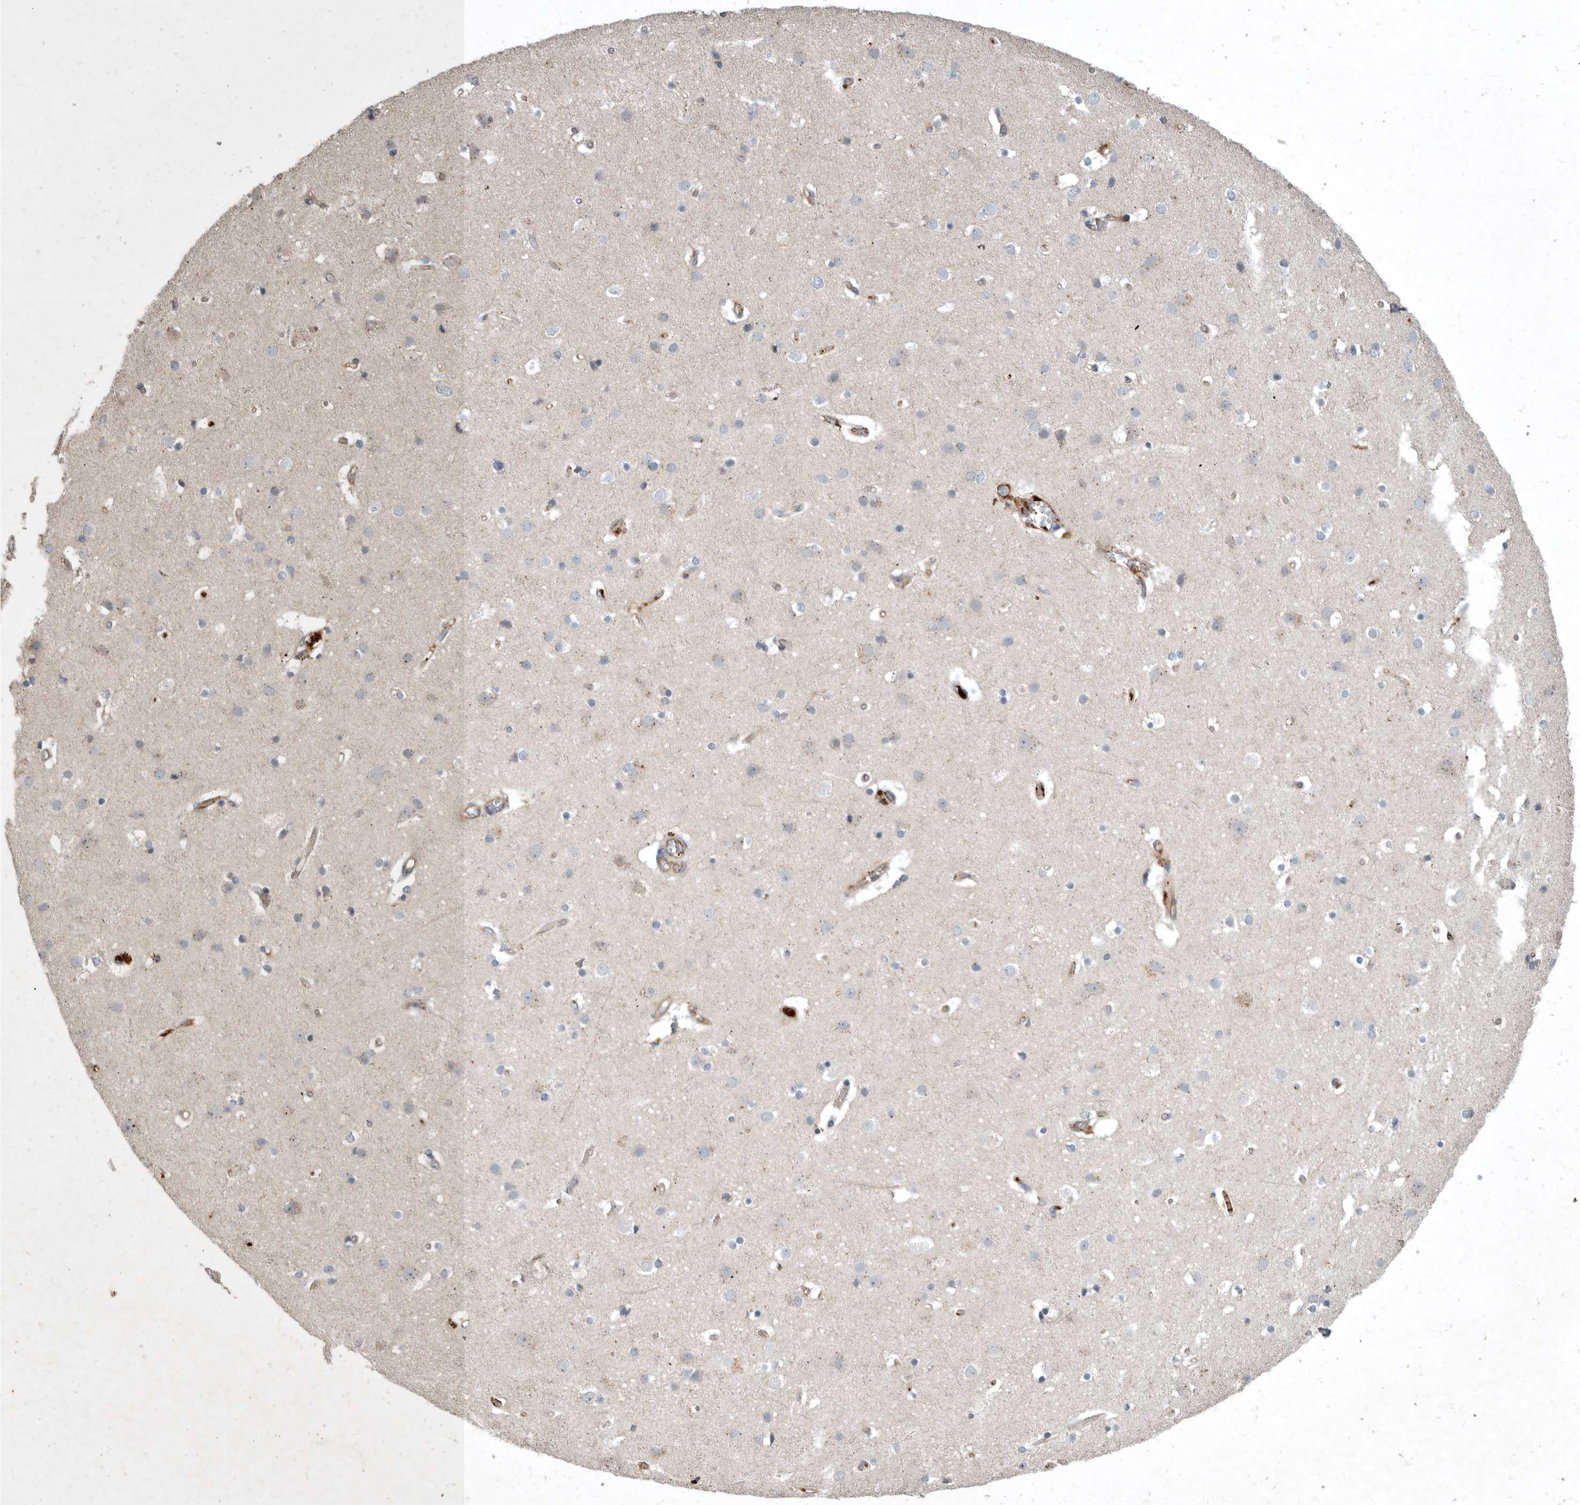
{"staining": {"intensity": "negative", "quantity": "none", "location": "none"}, "tissue": "cerebral cortex", "cell_type": "Endothelial cells", "image_type": "normal", "snomed": [{"axis": "morphology", "description": "Normal tissue, NOS"}, {"axis": "topography", "description": "Cerebral cortex"}], "caption": "High power microscopy micrograph of an immunohistochemistry (IHC) photomicrograph of unremarkable cerebral cortex, revealing no significant positivity in endothelial cells. Nuclei are stained in blue.", "gene": "MLPH", "patient": {"sex": "male", "age": 54}}